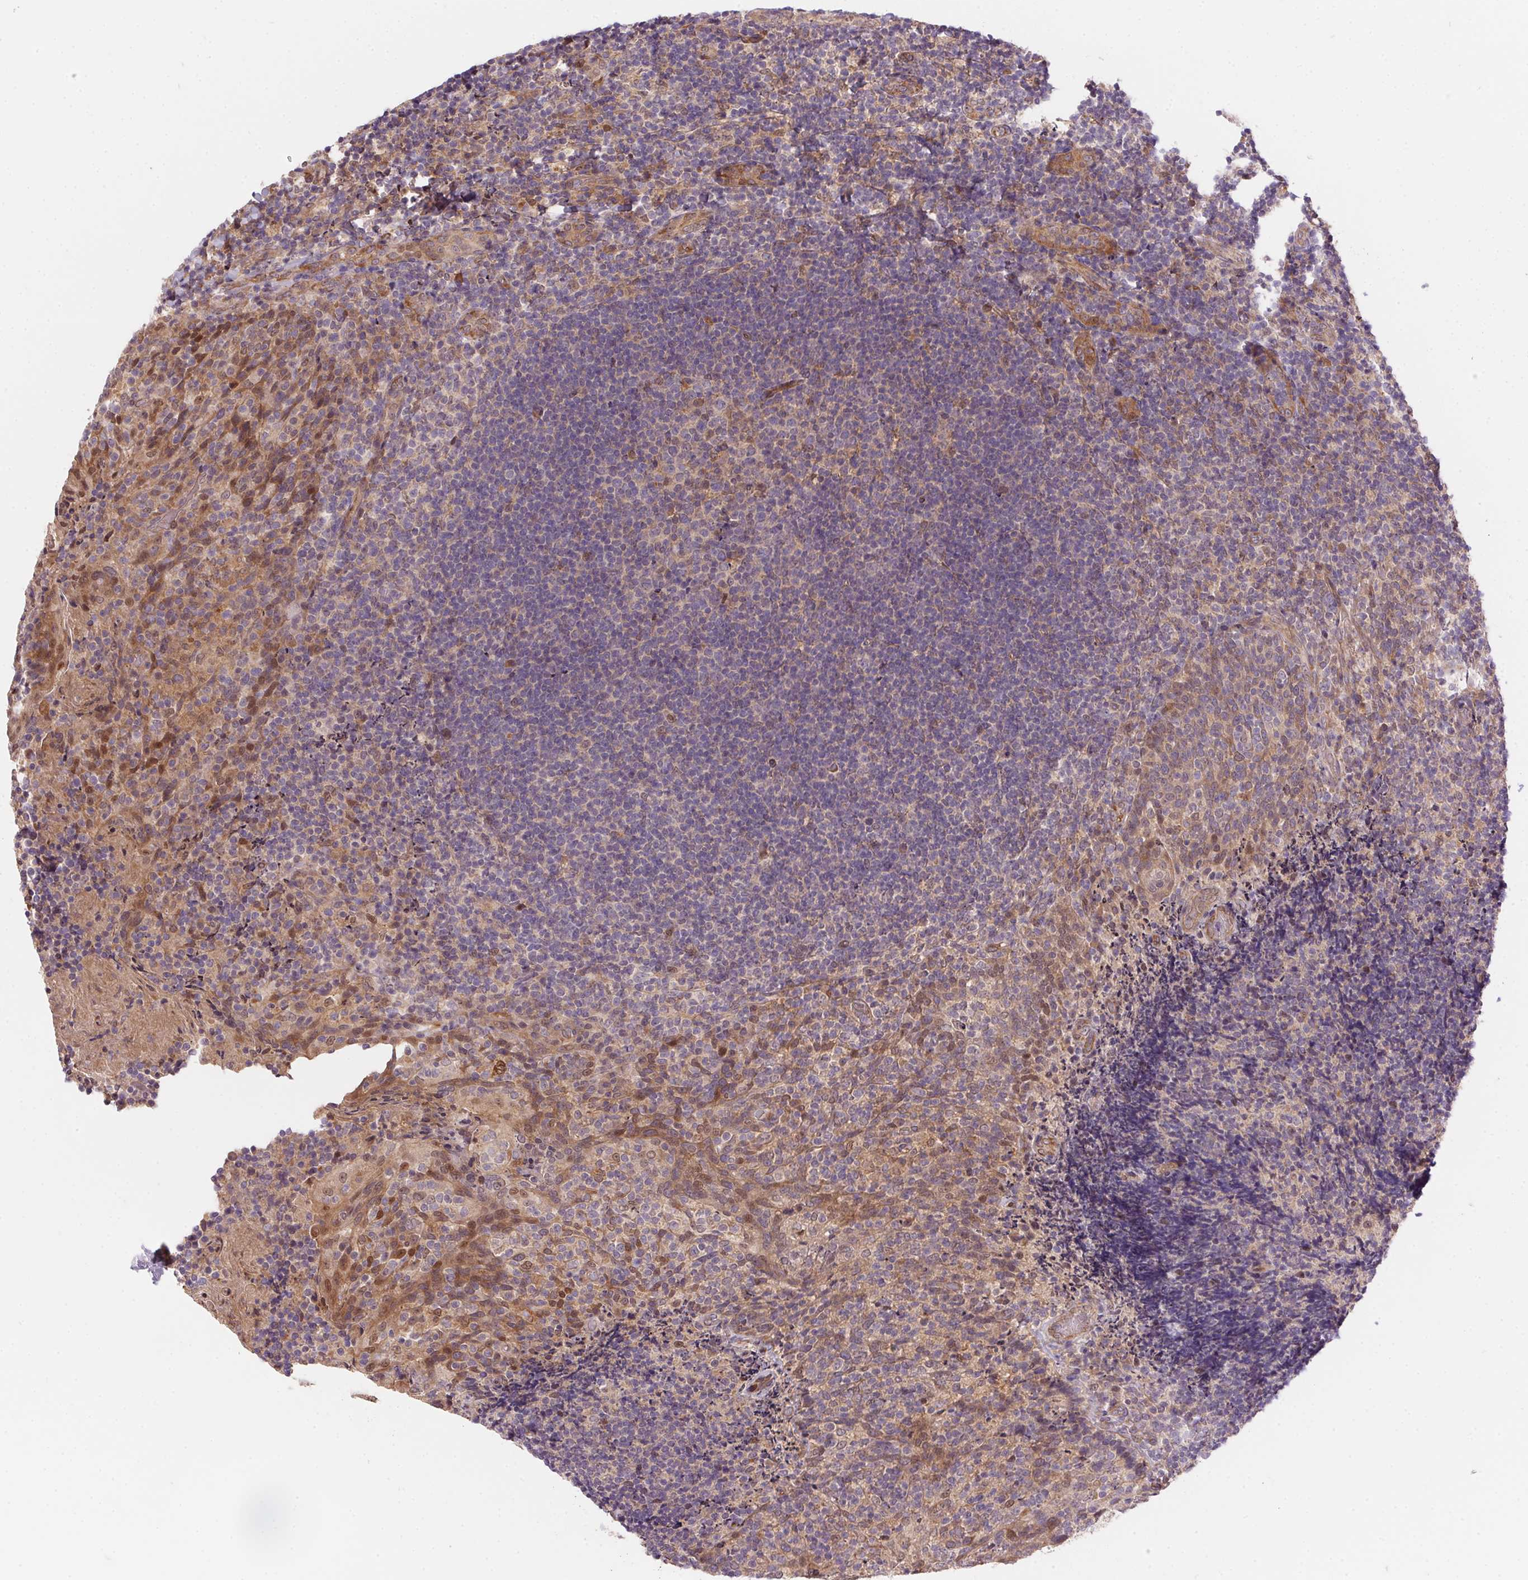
{"staining": {"intensity": "negative", "quantity": "none", "location": "none"}, "tissue": "tonsil", "cell_type": "Germinal center cells", "image_type": "normal", "snomed": [{"axis": "morphology", "description": "Normal tissue, NOS"}, {"axis": "topography", "description": "Tonsil"}], "caption": "This is a histopathology image of immunohistochemistry staining of benign tonsil, which shows no staining in germinal center cells. (DAB immunohistochemistry (IHC) with hematoxylin counter stain).", "gene": "NUDT16", "patient": {"sex": "female", "age": 10}}